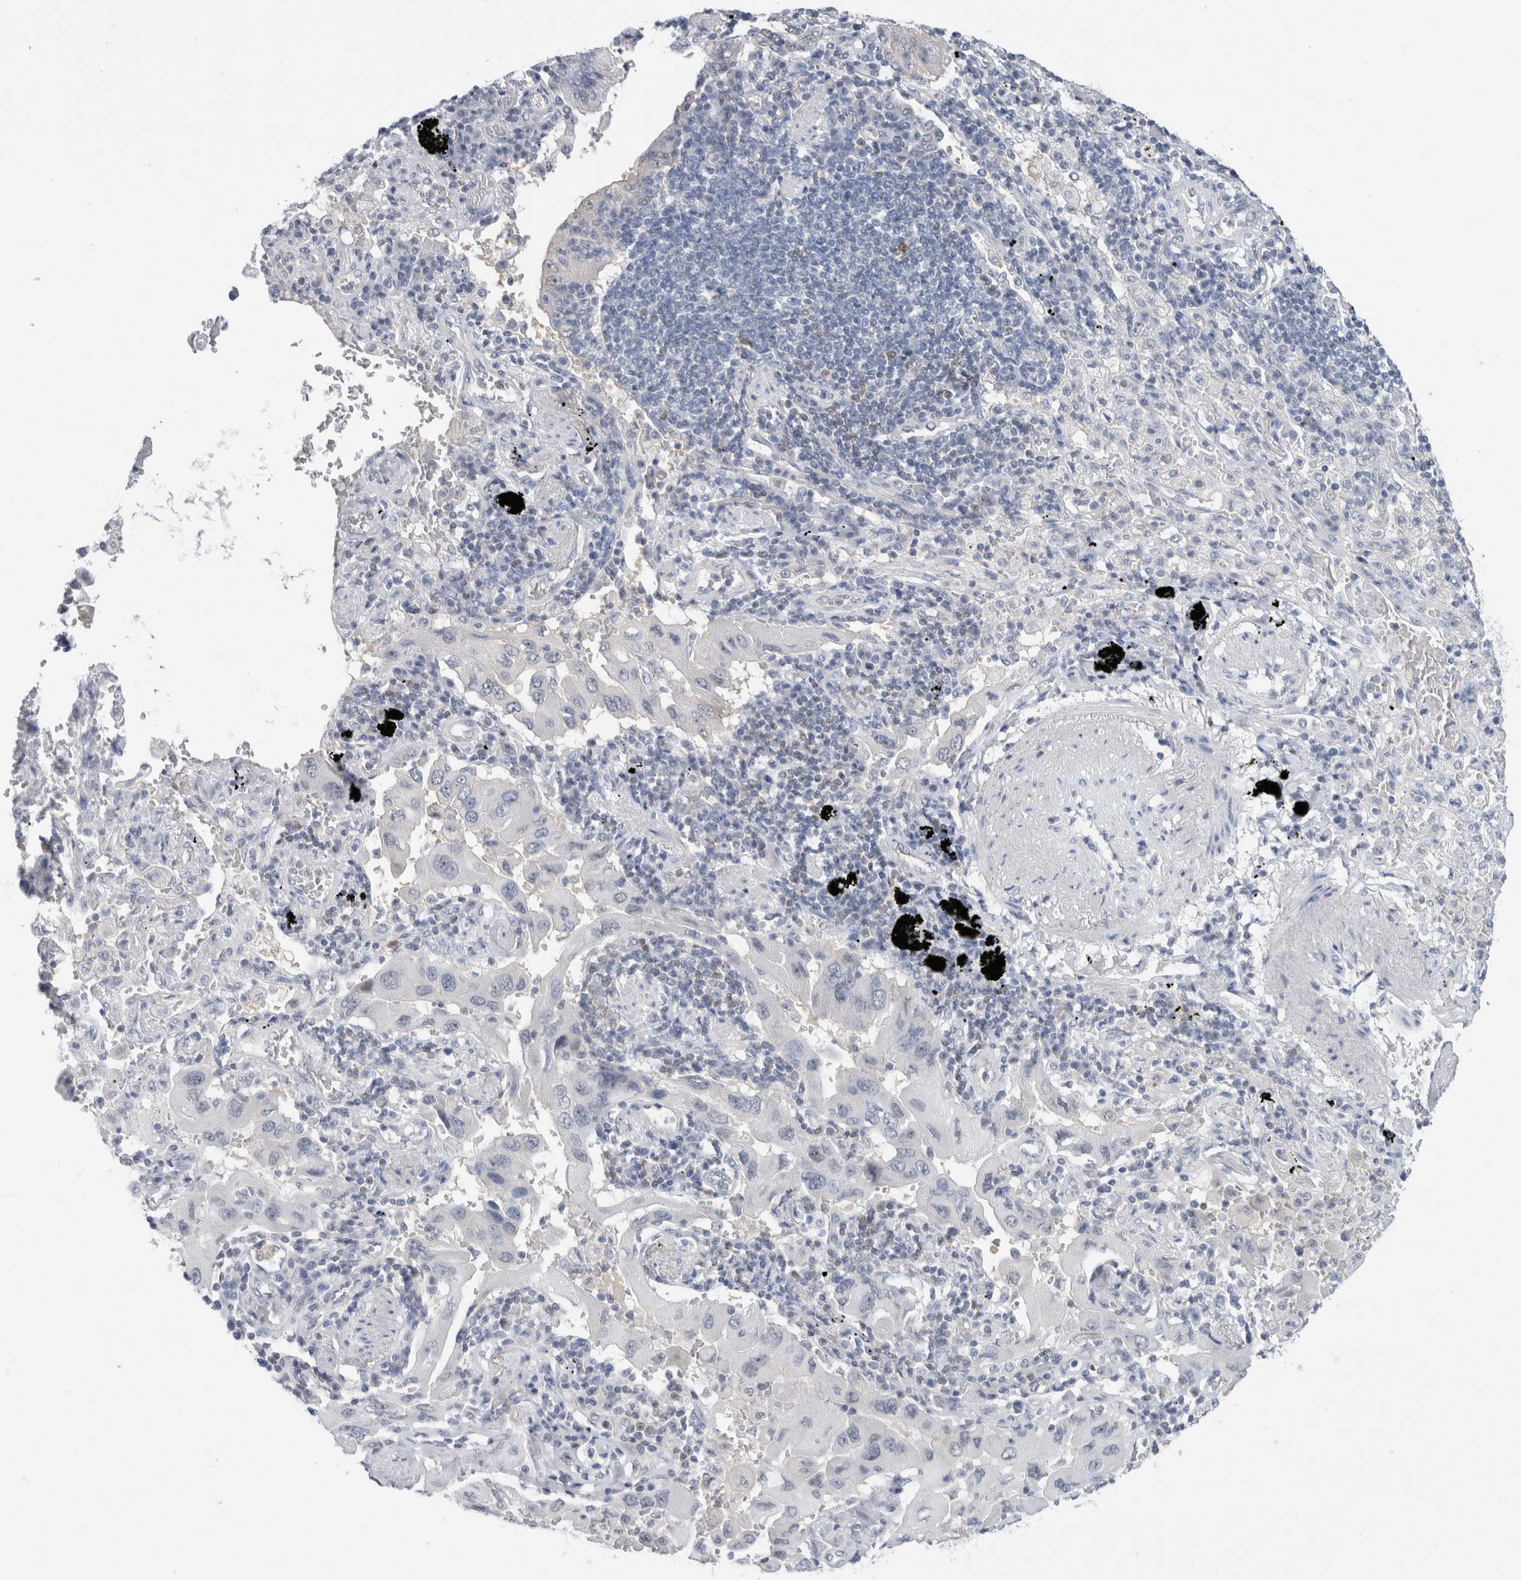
{"staining": {"intensity": "negative", "quantity": "none", "location": "none"}, "tissue": "lung cancer", "cell_type": "Tumor cells", "image_type": "cancer", "snomed": [{"axis": "morphology", "description": "Adenocarcinoma, NOS"}, {"axis": "topography", "description": "Lung"}], "caption": "DAB (3,3'-diaminobenzidine) immunohistochemical staining of human lung adenocarcinoma reveals no significant positivity in tumor cells. (Brightfield microscopy of DAB (3,3'-diaminobenzidine) immunohistochemistry at high magnification).", "gene": "CASP6", "patient": {"sex": "female", "age": 65}}